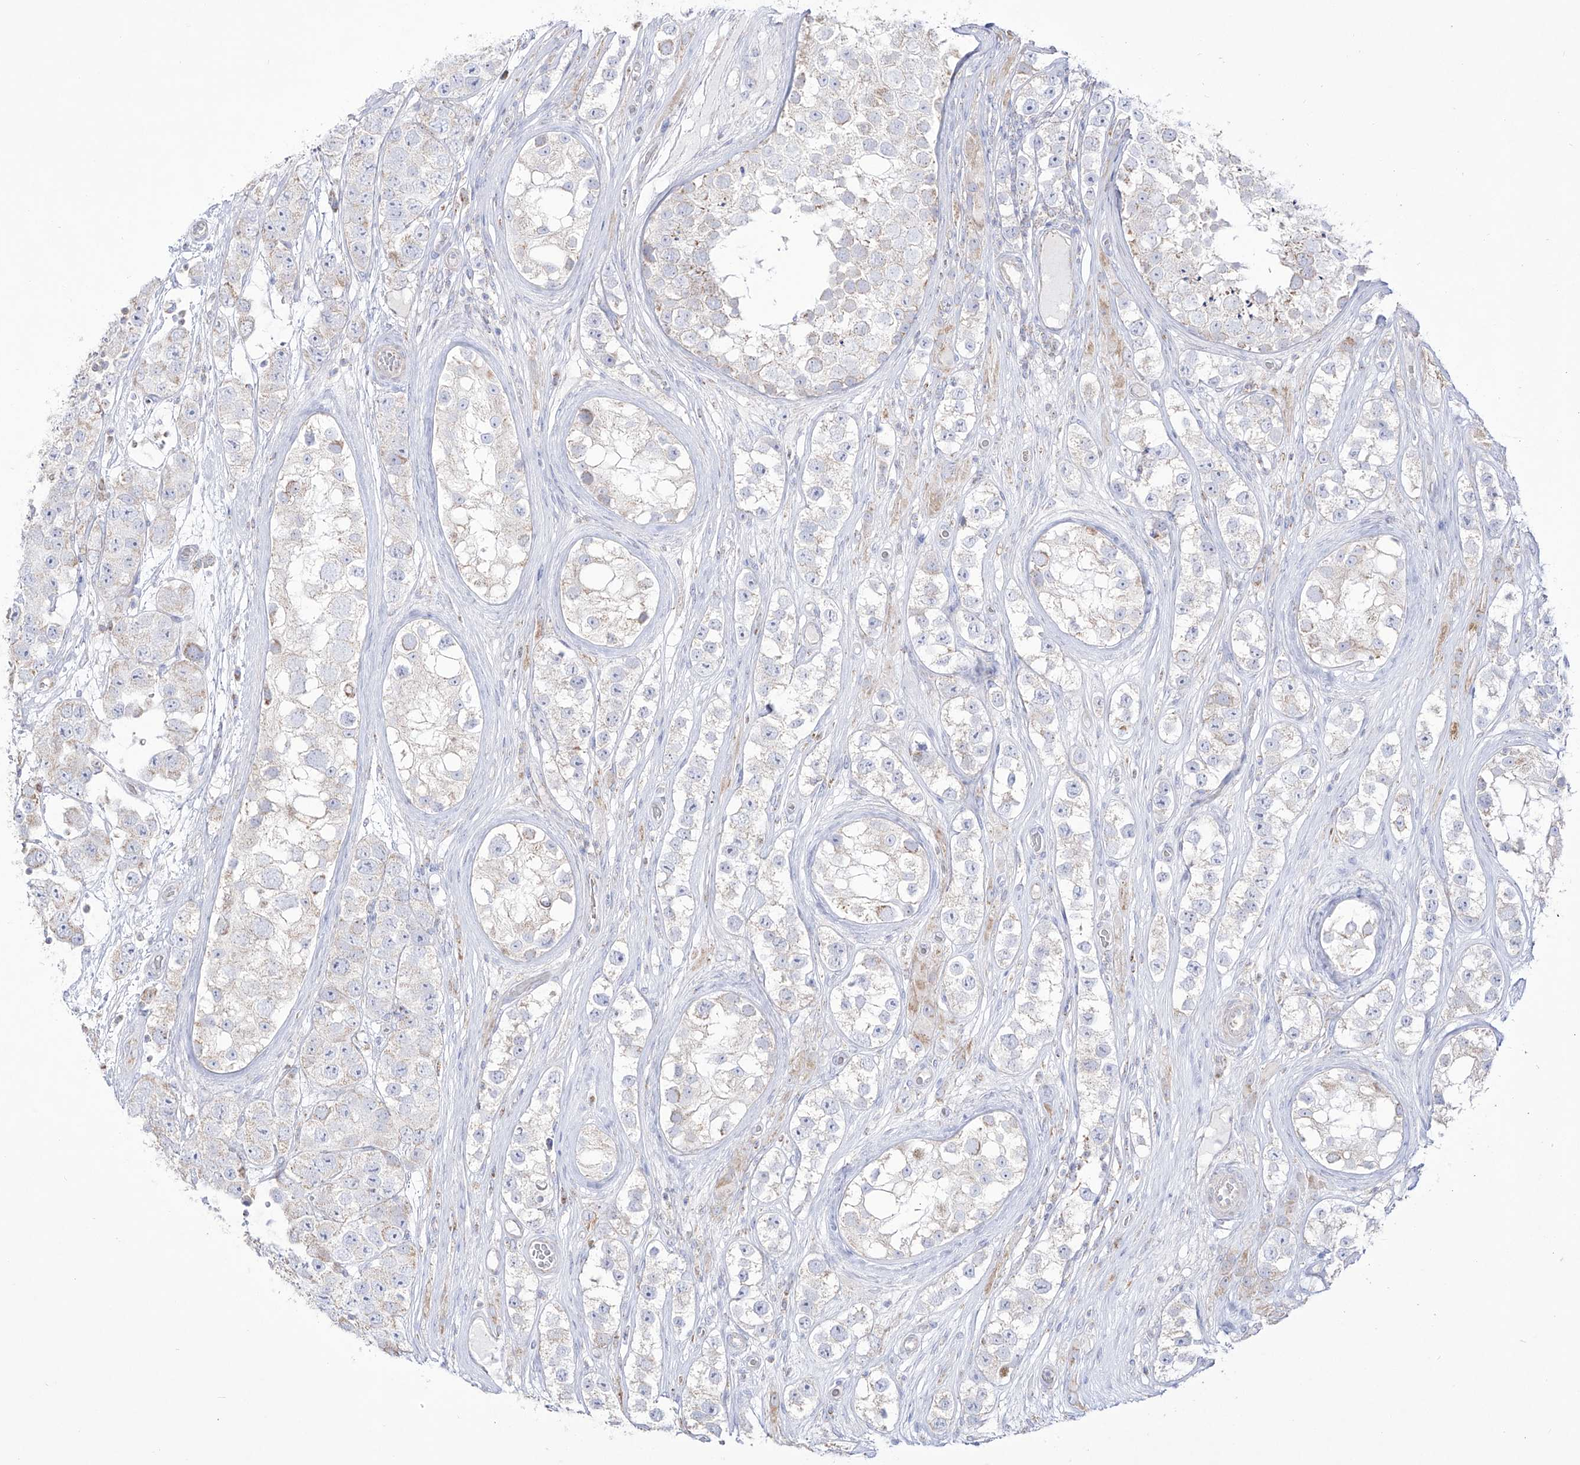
{"staining": {"intensity": "negative", "quantity": "none", "location": "none"}, "tissue": "testis cancer", "cell_type": "Tumor cells", "image_type": "cancer", "snomed": [{"axis": "morphology", "description": "Seminoma, NOS"}, {"axis": "topography", "description": "Testis"}], "caption": "There is no significant staining in tumor cells of testis seminoma. Brightfield microscopy of immunohistochemistry stained with DAB (3,3'-diaminobenzidine) (brown) and hematoxylin (blue), captured at high magnification.", "gene": "RCHY1", "patient": {"sex": "male", "age": 28}}